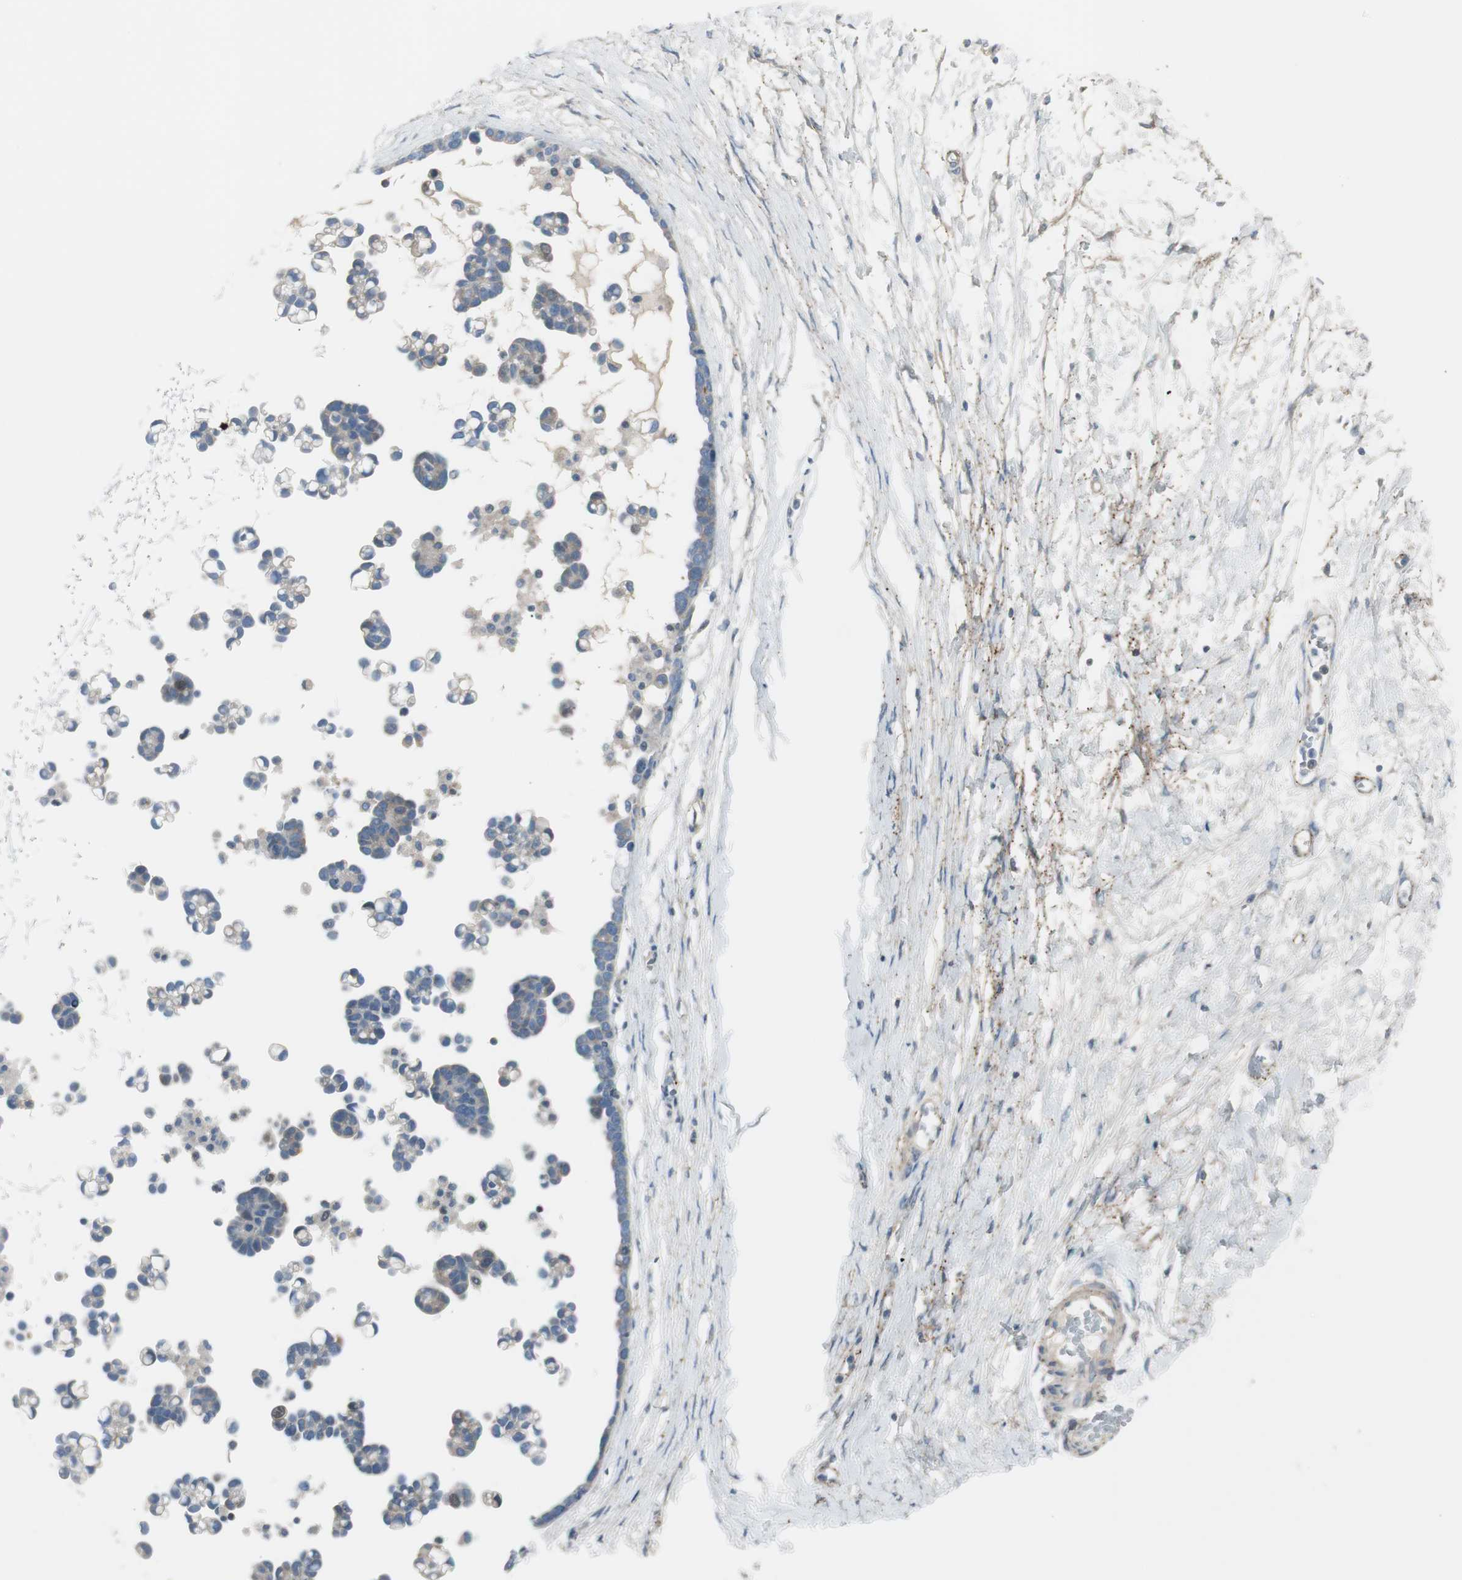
{"staining": {"intensity": "weak", "quantity": "<25%", "location": "cytoplasmic/membranous"}, "tissue": "ovarian cancer", "cell_type": "Tumor cells", "image_type": "cancer", "snomed": [{"axis": "morphology", "description": "Cystadenocarcinoma, serous, NOS"}, {"axis": "topography", "description": "Ovary"}], "caption": "A high-resolution histopathology image shows immunohistochemistry staining of ovarian serous cystadenocarcinoma, which reveals no significant positivity in tumor cells. (DAB IHC, high magnification).", "gene": "CACNA2D1", "patient": {"sex": "female", "age": 54}}